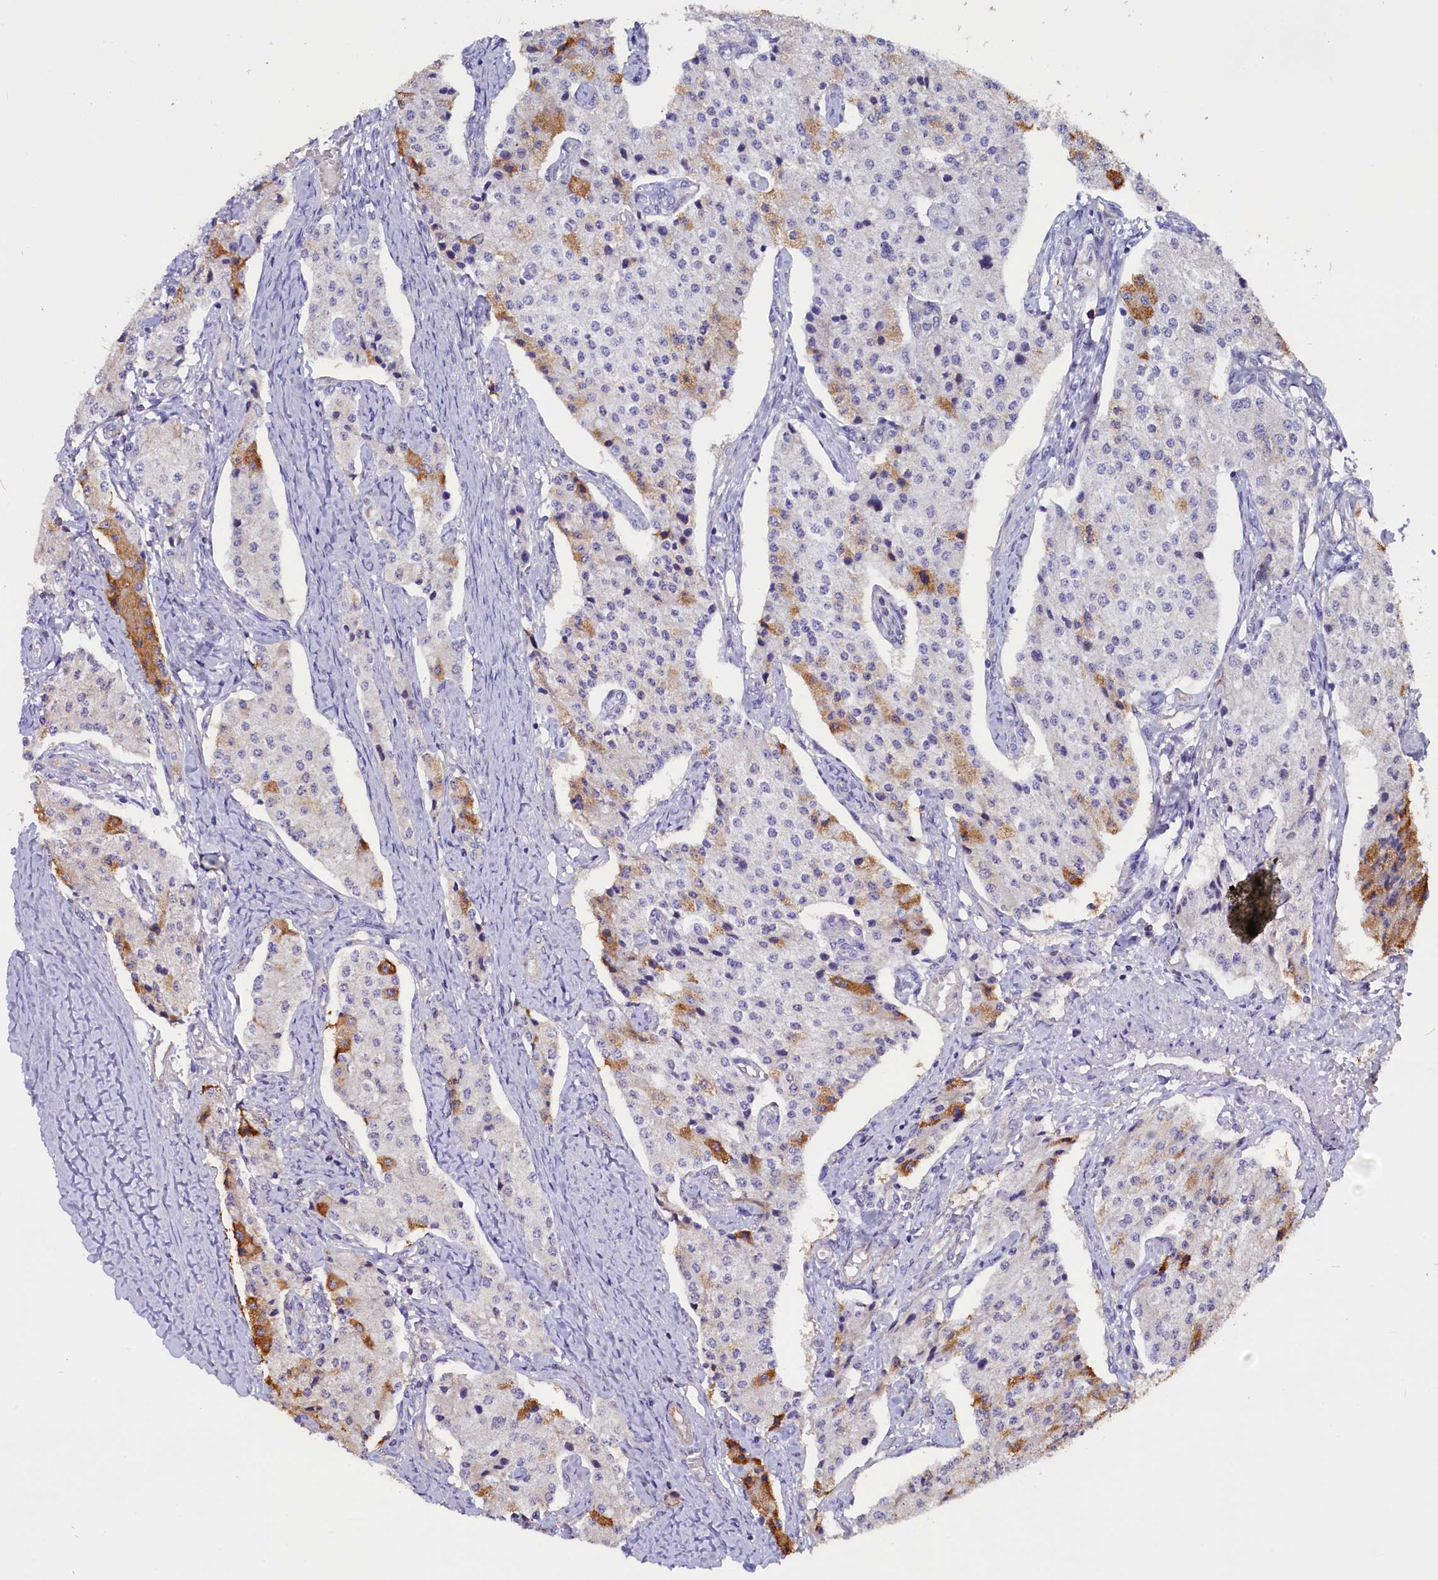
{"staining": {"intensity": "moderate", "quantity": "<25%", "location": "cytoplasmic/membranous"}, "tissue": "carcinoid", "cell_type": "Tumor cells", "image_type": "cancer", "snomed": [{"axis": "morphology", "description": "Carcinoid, malignant, NOS"}, {"axis": "topography", "description": "Colon"}], "caption": "The histopathology image reveals staining of carcinoid (malignant), revealing moderate cytoplasmic/membranous protein expression (brown color) within tumor cells.", "gene": "PDILT", "patient": {"sex": "female", "age": 52}}